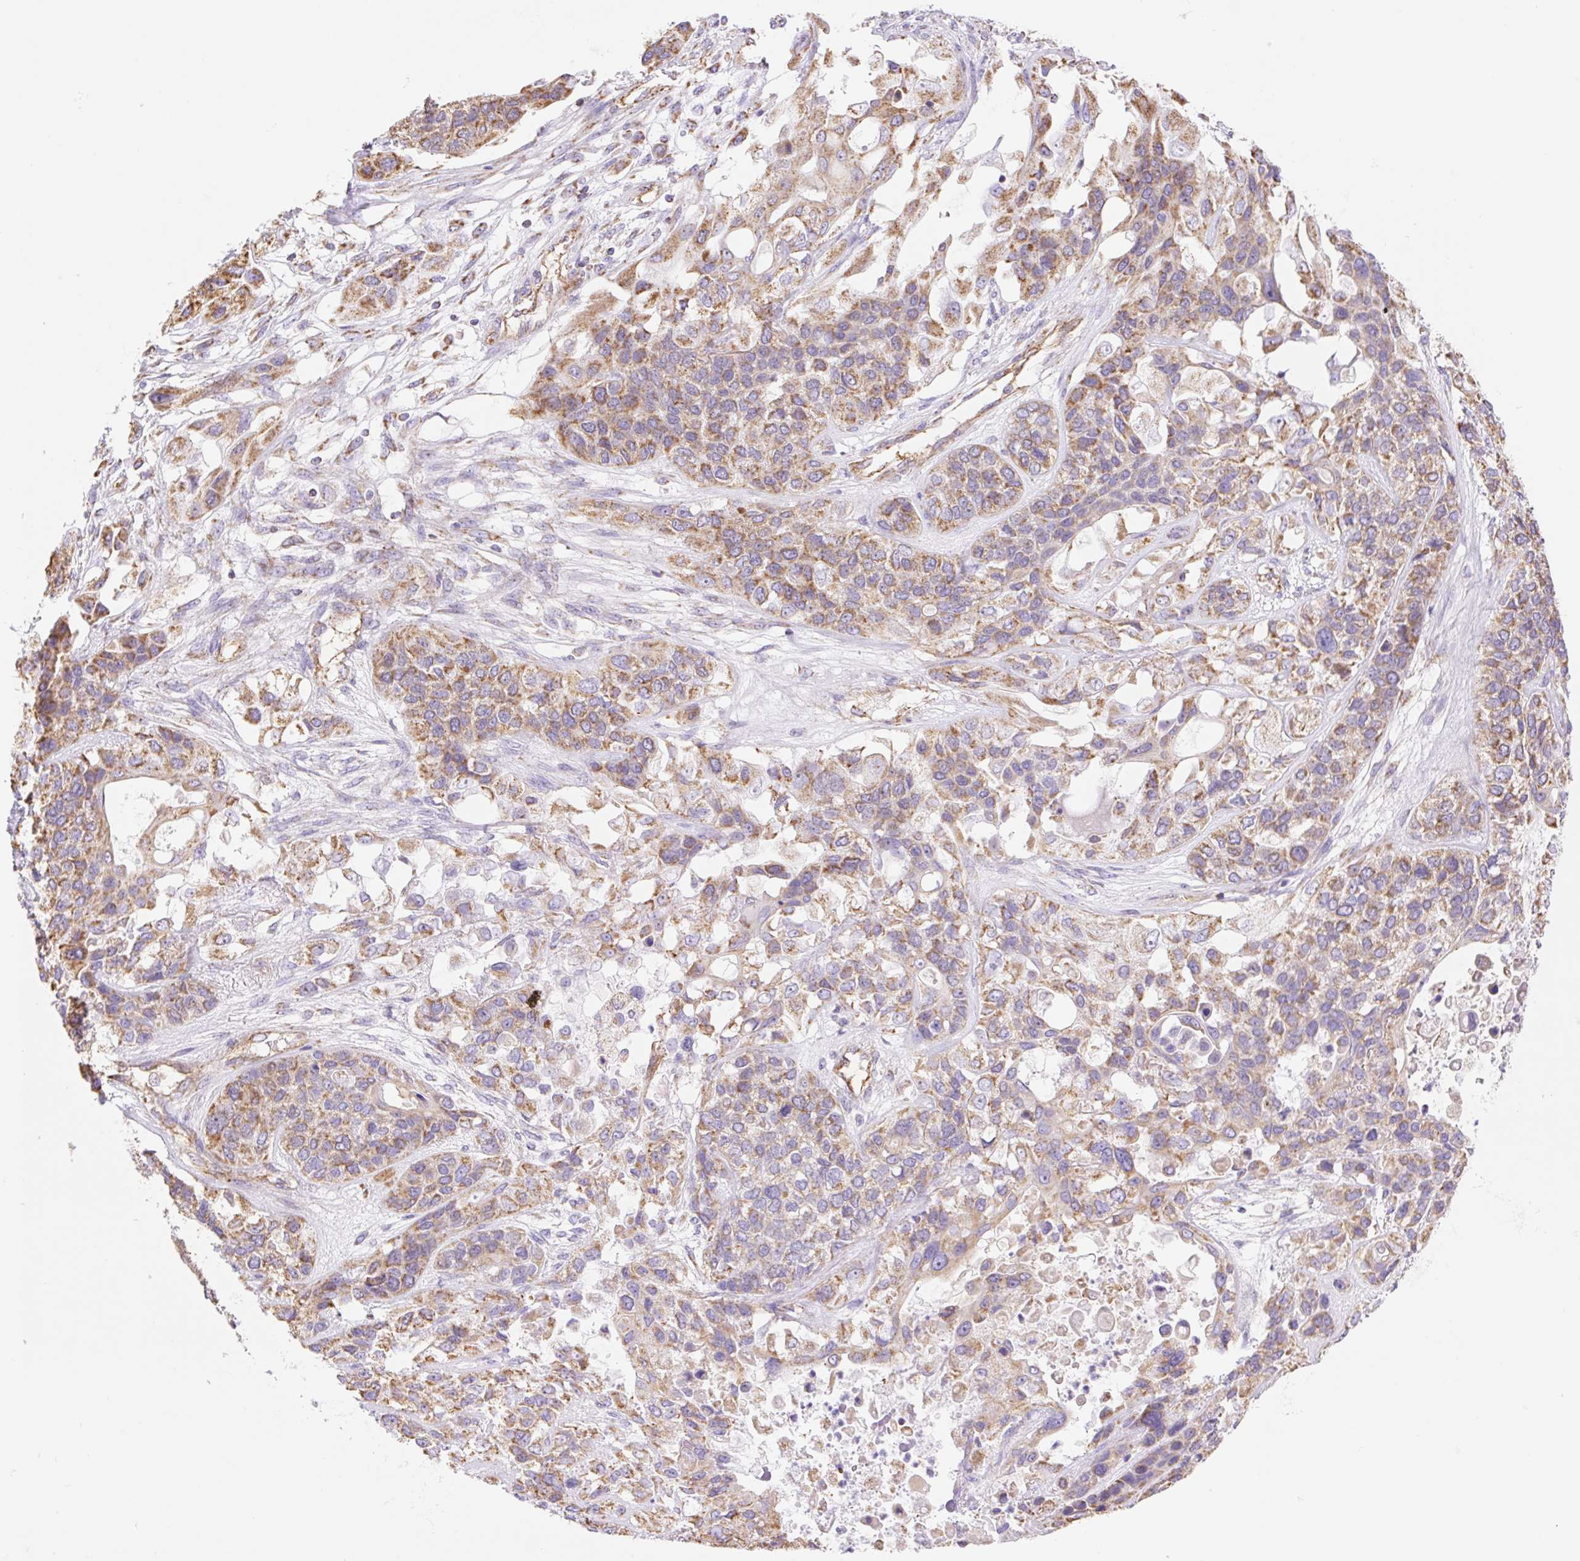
{"staining": {"intensity": "moderate", "quantity": "25%-75%", "location": "cytoplasmic/membranous"}, "tissue": "lung cancer", "cell_type": "Tumor cells", "image_type": "cancer", "snomed": [{"axis": "morphology", "description": "Squamous cell carcinoma, NOS"}, {"axis": "topography", "description": "Lung"}], "caption": "The photomicrograph demonstrates staining of lung cancer, revealing moderate cytoplasmic/membranous protein staining (brown color) within tumor cells.", "gene": "ESAM", "patient": {"sex": "female", "age": 70}}